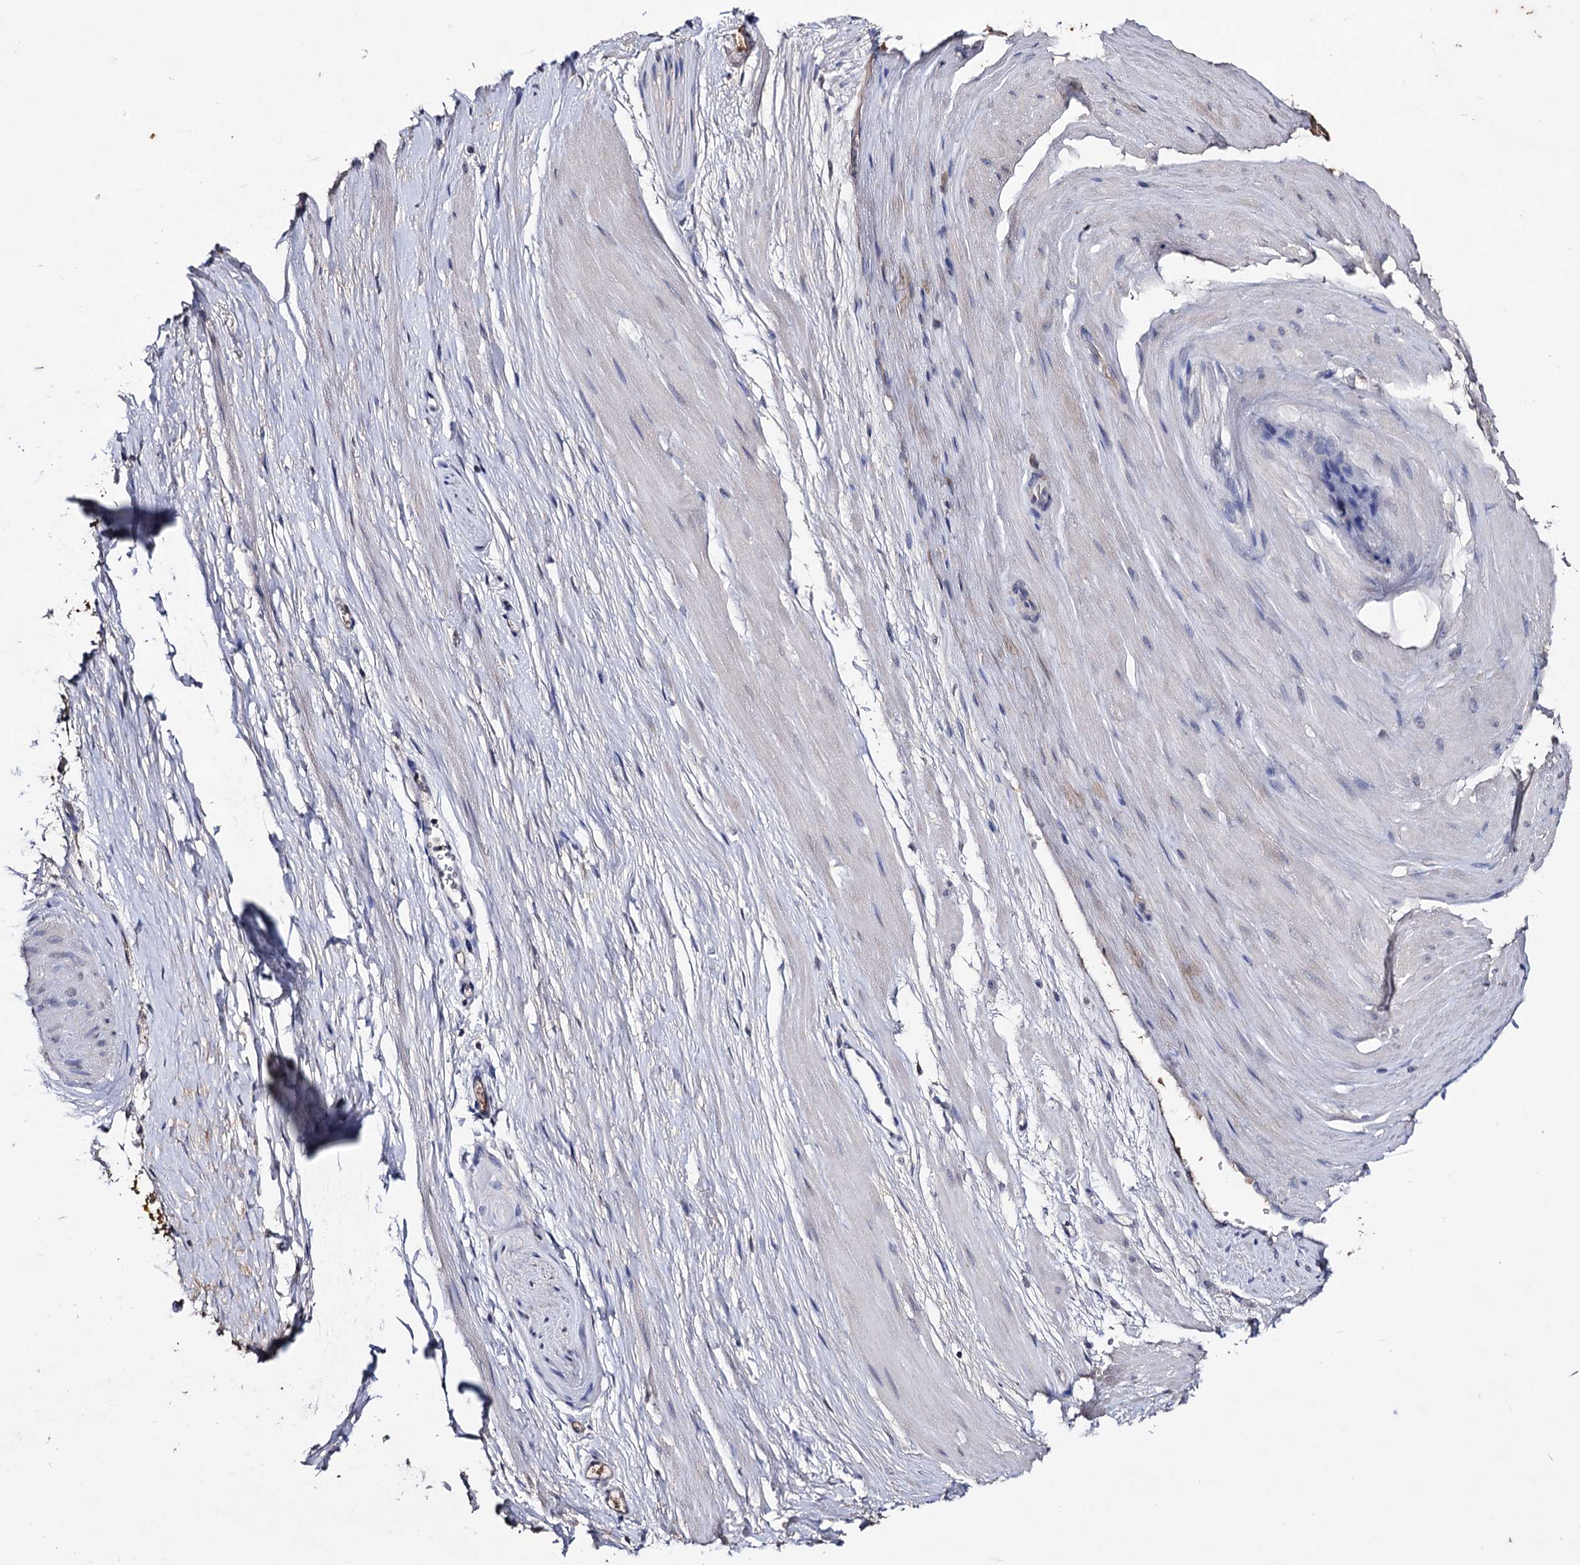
{"staining": {"intensity": "strong", "quantity": ">75%", "location": "cytoplasmic/membranous"}, "tissue": "adipose tissue", "cell_type": "Adipocytes", "image_type": "normal", "snomed": [{"axis": "morphology", "description": "Normal tissue, NOS"}, {"axis": "morphology", "description": "Adenocarcinoma, Low grade"}, {"axis": "topography", "description": "Prostate"}, {"axis": "topography", "description": "Peripheral nerve tissue"}], "caption": "Adipose tissue stained with DAB immunohistochemistry reveals high levels of strong cytoplasmic/membranous expression in approximately >75% of adipocytes.", "gene": "PLIN1", "patient": {"sex": "male", "age": 63}}